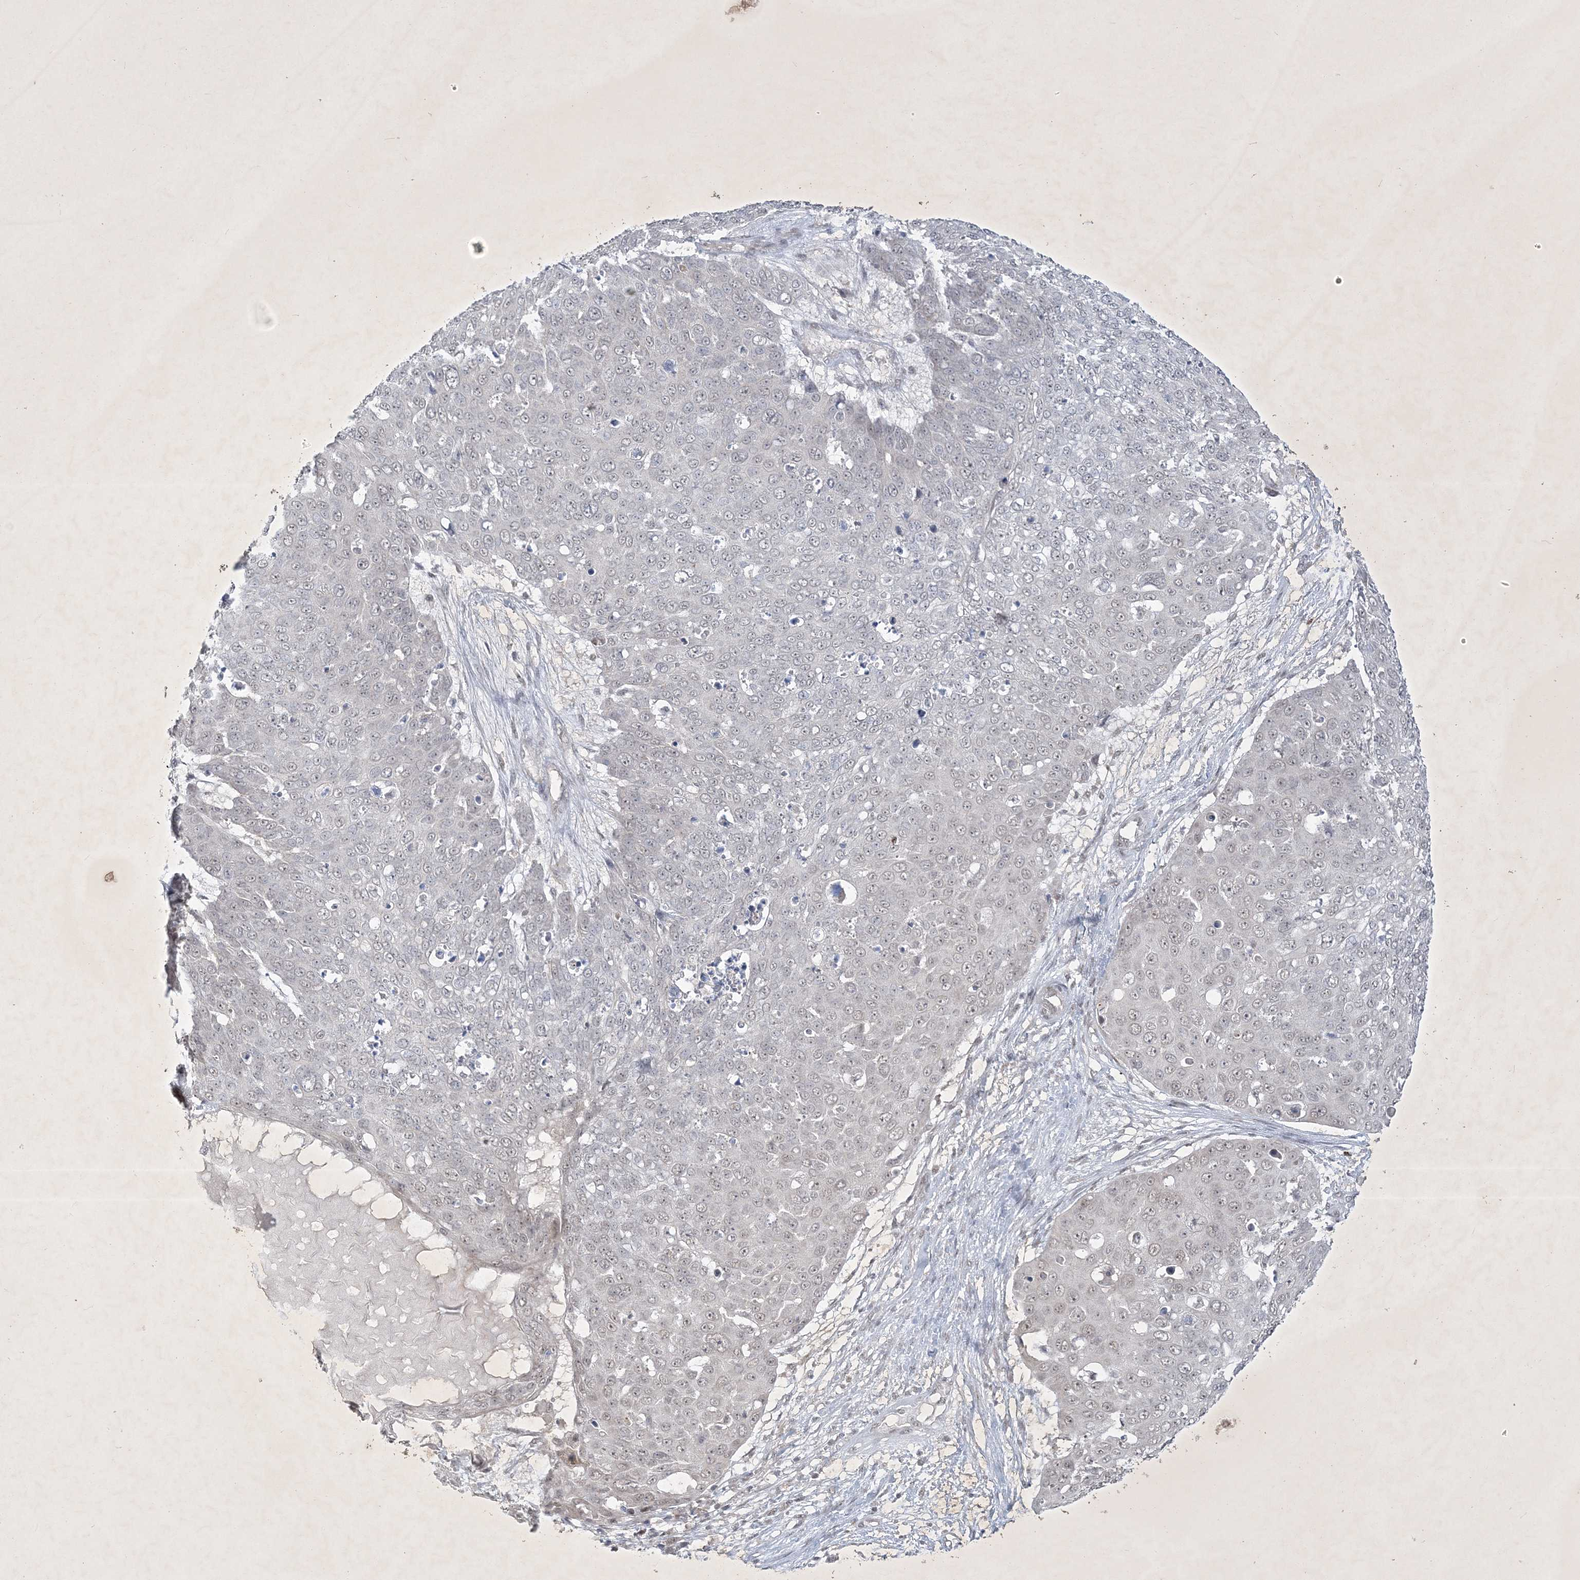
{"staining": {"intensity": "negative", "quantity": "none", "location": "none"}, "tissue": "skin cancer", "cell_type": "Tumor cells", "image_type": "cancer", "snomed": [{"axis": "morphology", "description": "Squamous cell carcinoma, NOS"}, {"axis": "topography", "description": "Skin"}], "caption": "This is a photomicrograph of immunohistochemistry staining of skin cancer (squamous cell carcinoma), which shows no staining in tumor cells. Nuclei are stained in blue.", "gene": "ZBTB9", "patient": {"sex": "male", "age": 71}}